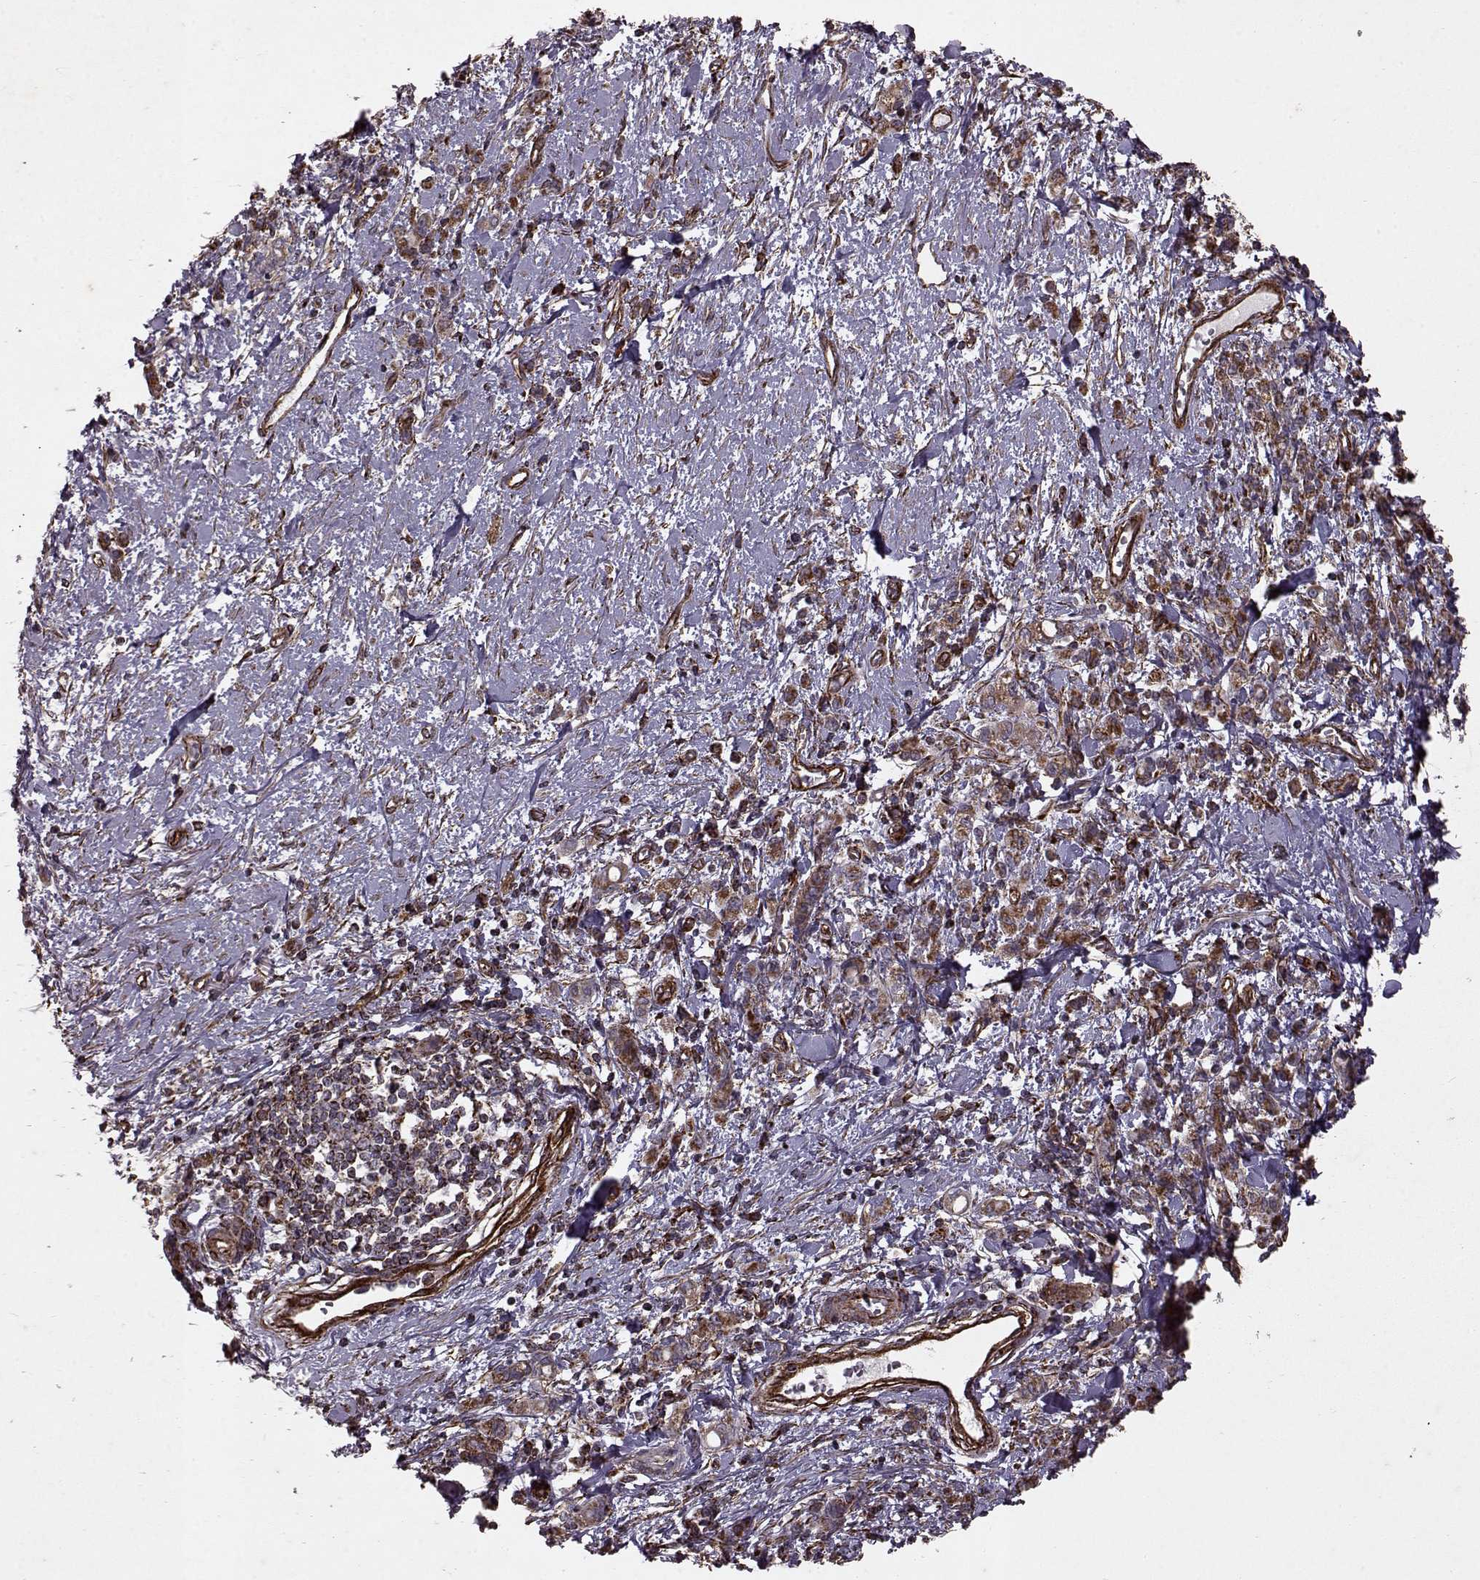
{"staining": {"intensity": "moderate", "quantity": ">75%", "location": "cytoplasmic/membranous"}, "tissue": "stomach cancer", "cell_type": "Tumor cells", "image_type": "cancer", "snomed": [{"axis": "morphology", "description": "Adenocarcinoma, NOS"}, {"axis": "topography", "description": "Stomach"}], "caption": "Protein expression by immunohistochemistry (IHC) exhibits moderate cytoplasmic/membranous positivity in approximately >75% of tumor cells in adenocarcinoma (stomach).", "gene": "FXN", "patient": {"sex": "male", "age": 77}}